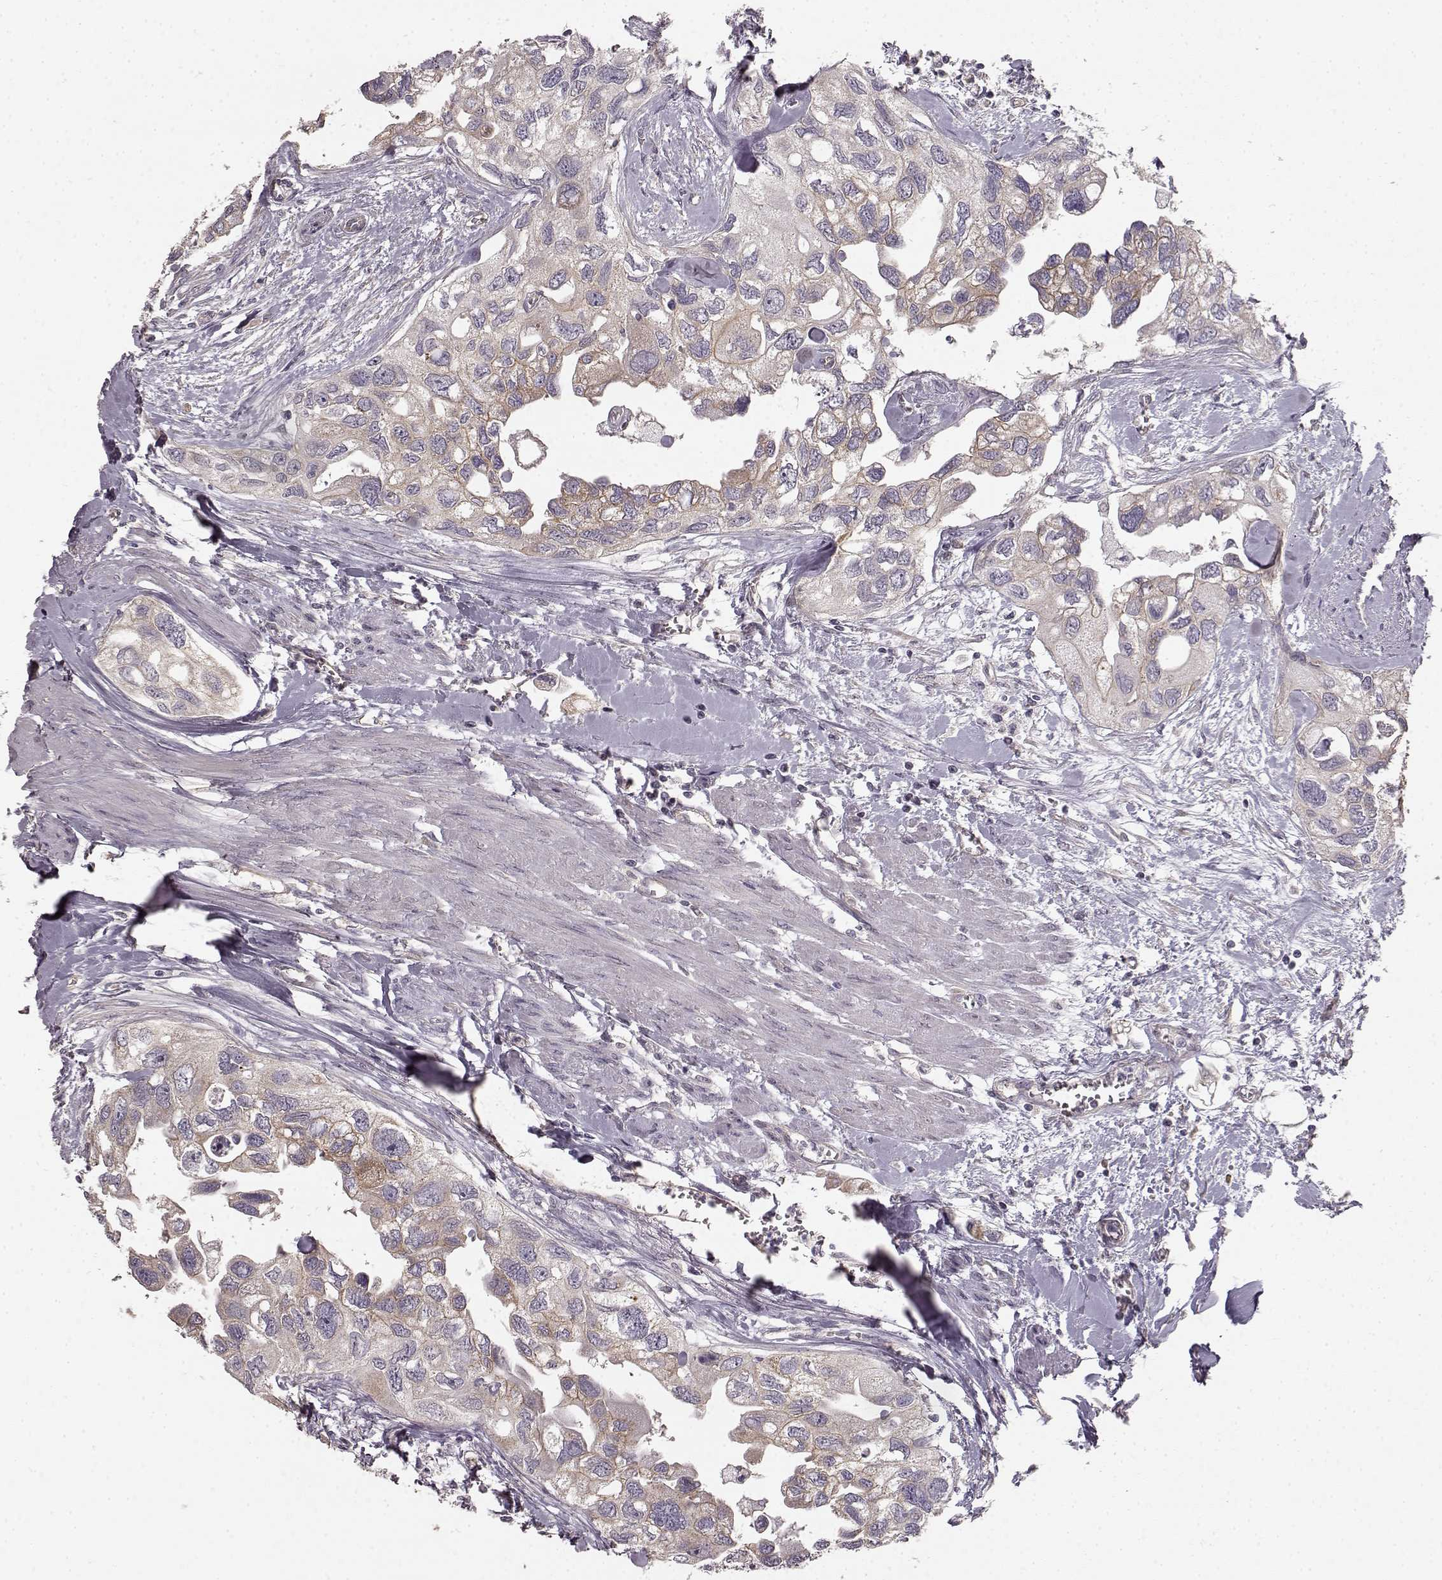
{"staining": {"intensity": "weak", "quantity": ">75%", "location": "cytoplasmic/membranous"}, "tissue": "urothelial cancer", "cell_type": "Tumor cells", "image_type": "cancer", "snomed": [{"axis": "morphology", "description": "Urothelial carcinoma, High grade"}, {"axis": "topography", "description": "Urinary bladder"}], "caption": "IHC (DAB (3,3'-diaminobenzidine)) staining of human high-grade urothelial carcinoma shows weak cytoplasmic/membranous protein positivity in about >75% of tumor cells.", "gene": "ERBB3", "patient": {"sex": "male", "age": 59}}